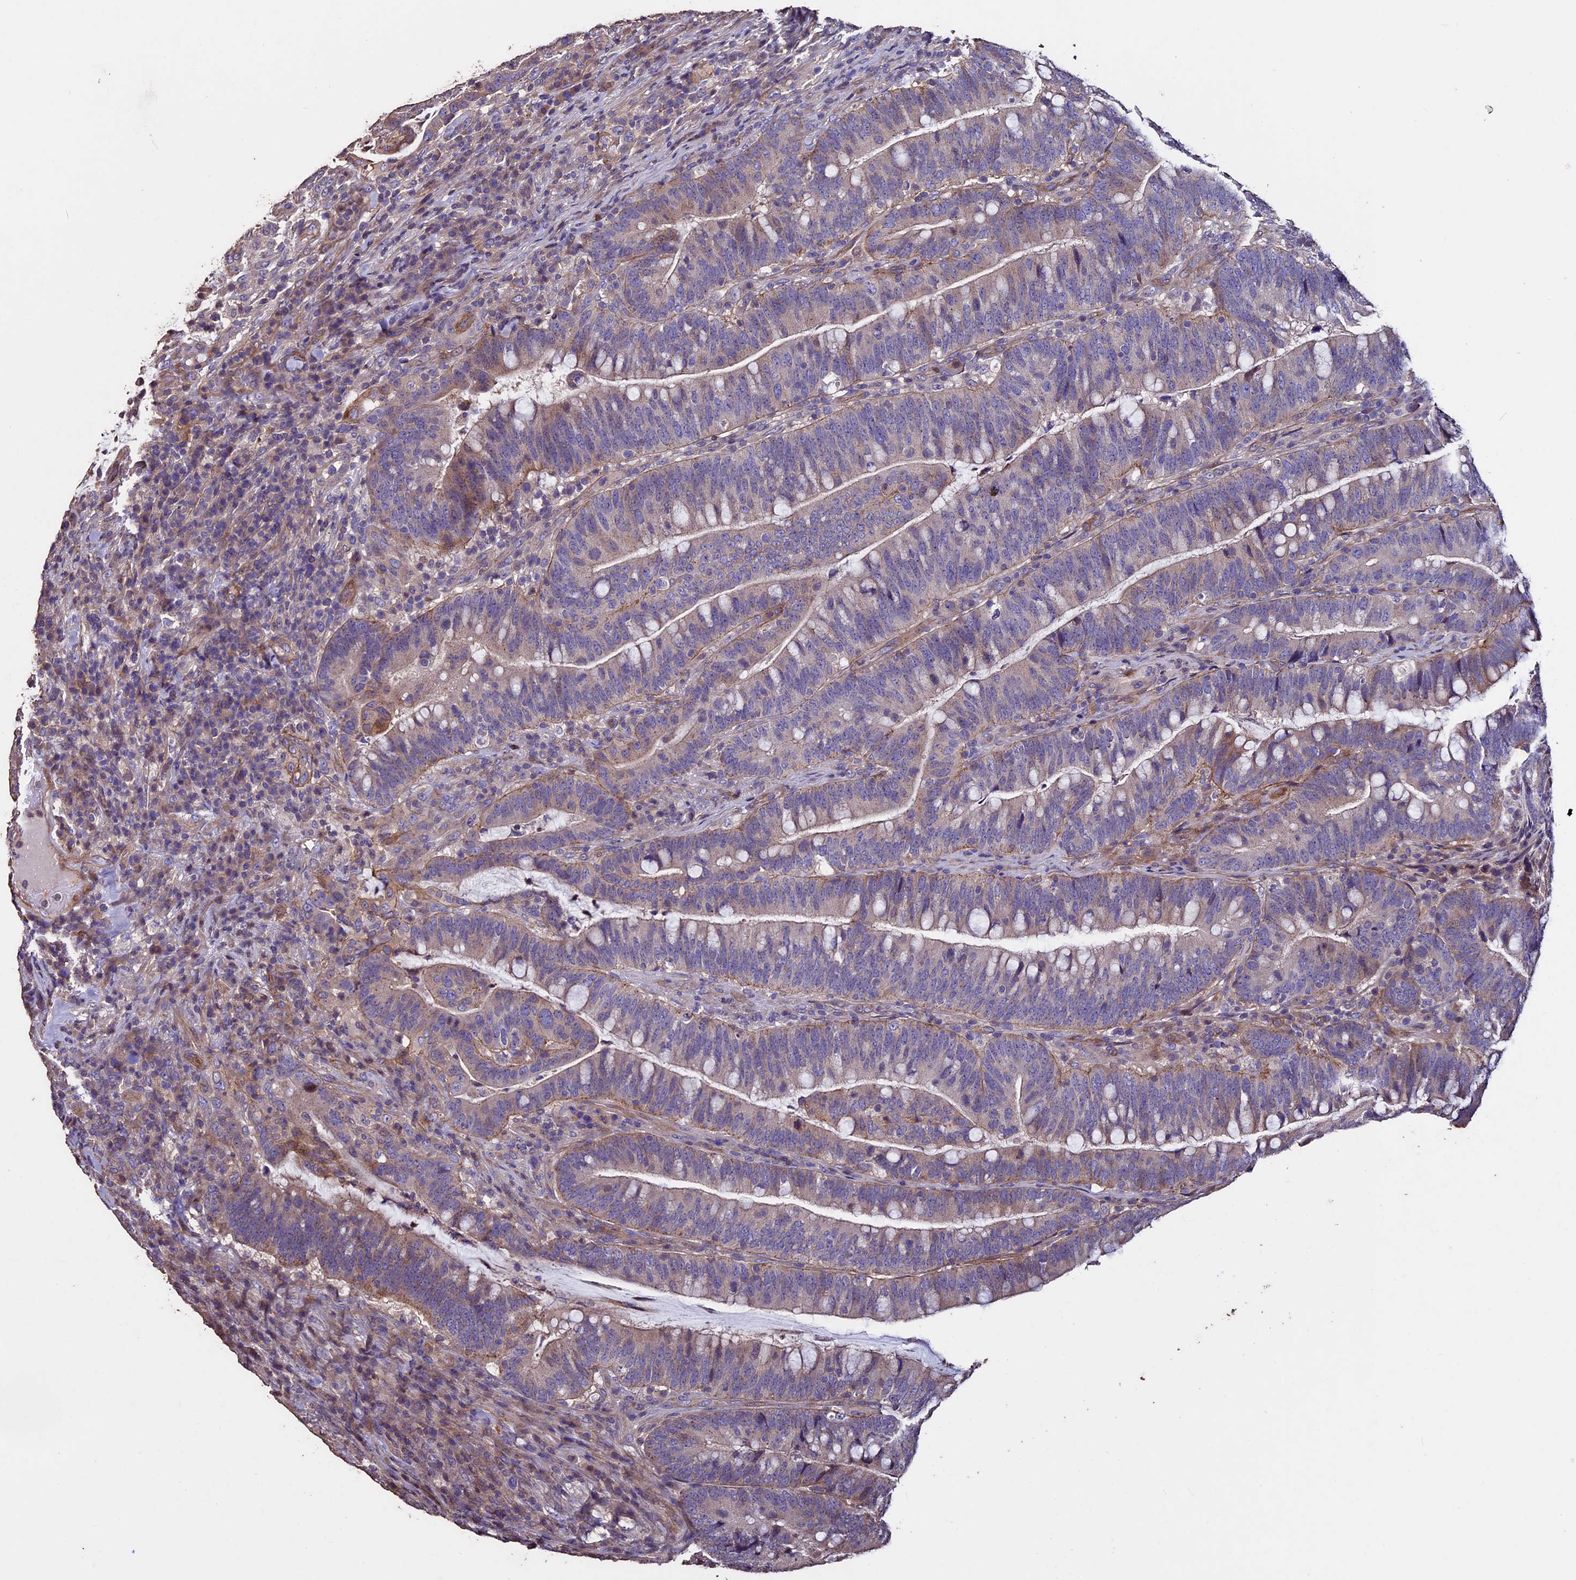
{"staining": {"intensity": "weak", "quantity": "<25%", "location": "cytoplasmic/membranous"}, "tissue": "colorectal cancer", "cell_type": "Tumor cells", "image_type": "cancer", "snomed": [{"axis": "morphology", "description": "Adenocarcinoma, NOS"}, {"axis": "topography", "description": "Colon"}], "caption": "An IHC histopathology image of adenocarcinoma (colorectal) is shown. There is no staining in tumor cells of adenocarcinoma (colorectal).", "gene": "USB1", "patient": {"sex": "female", "age": 66}}